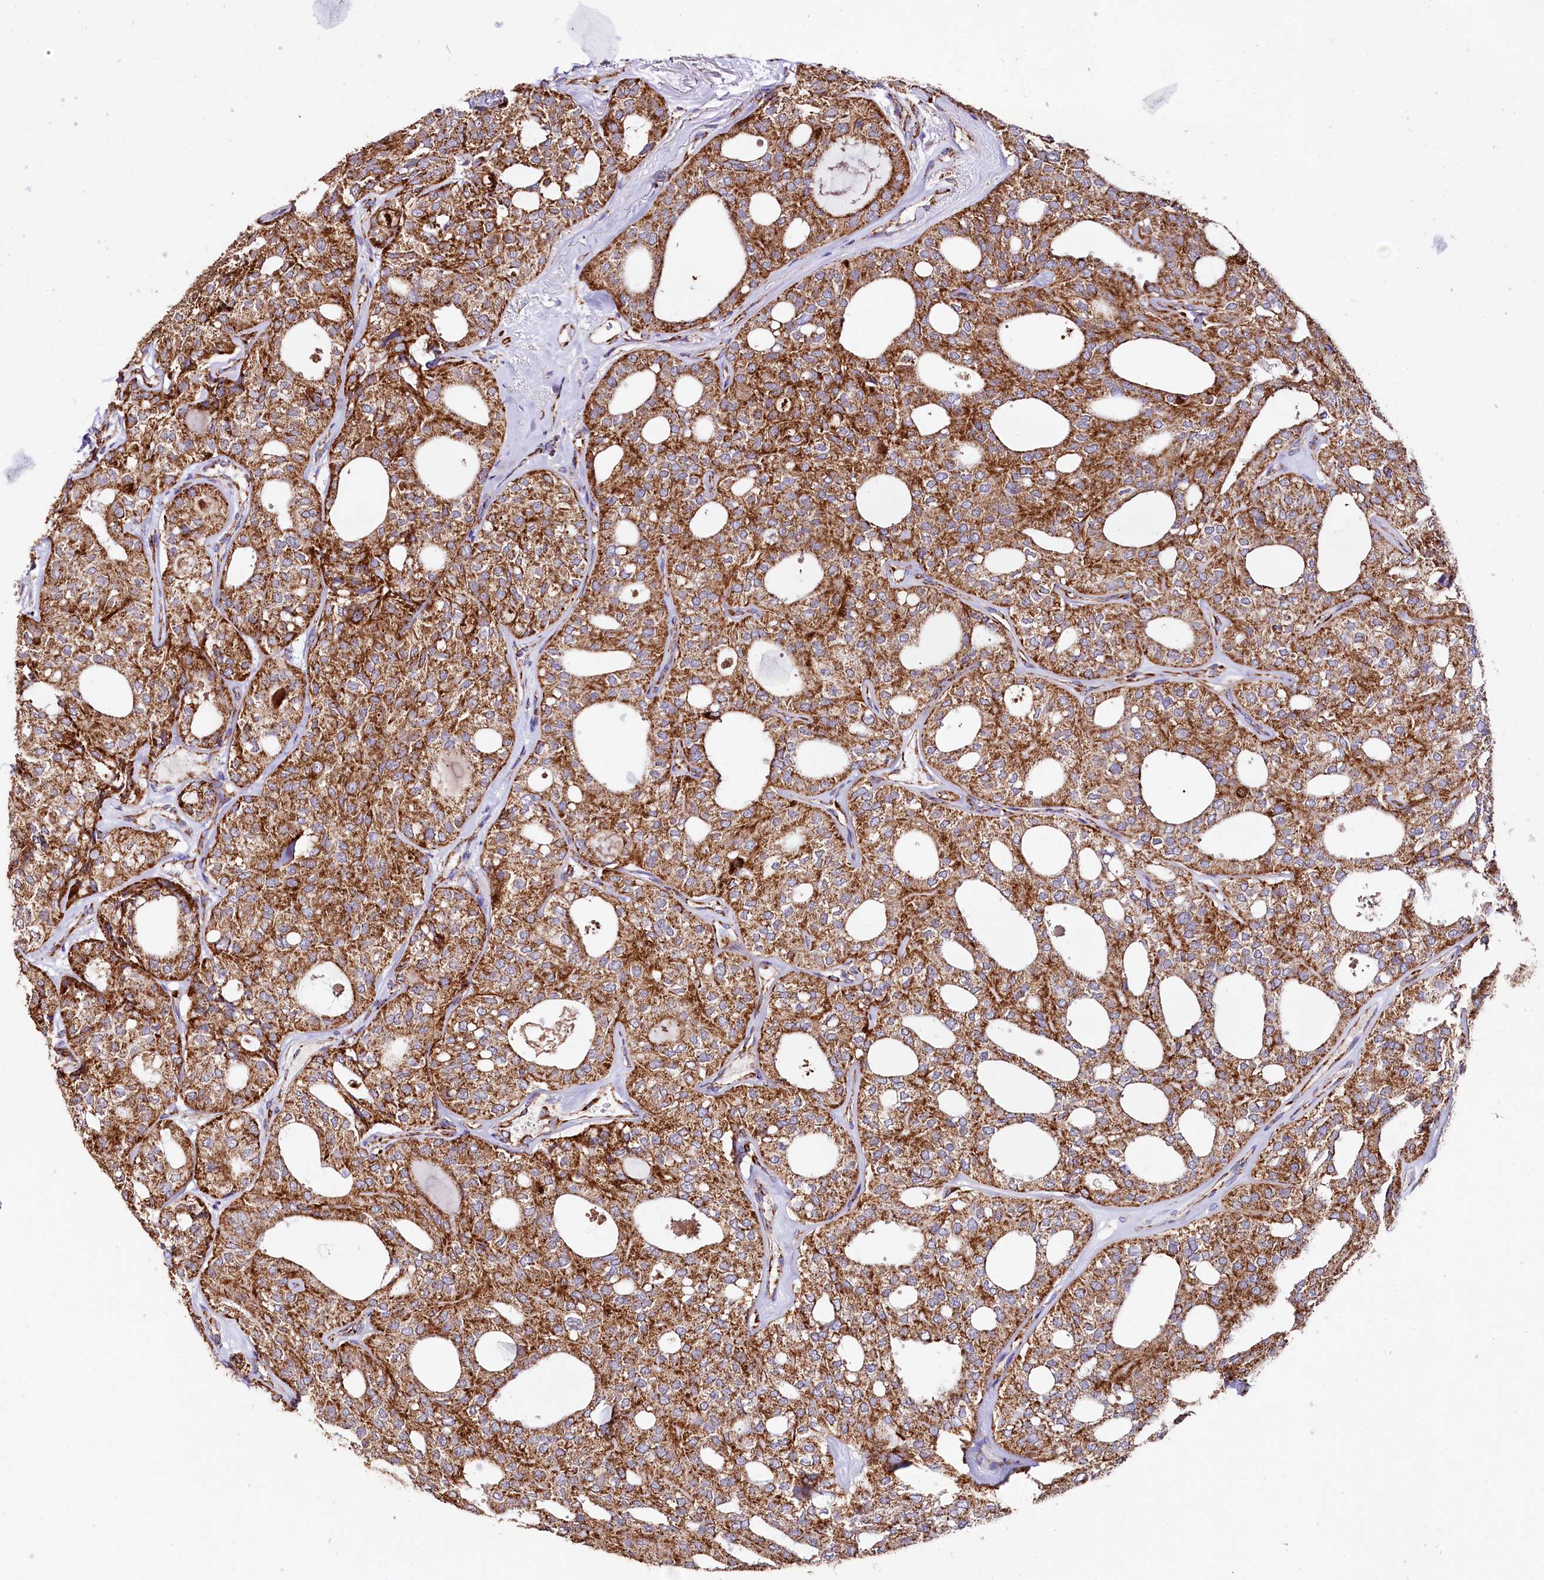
{"staining": {"intensity": "strong", "quantity": ">75%", "location": "cytoplasmic/membranous"}, "tissue": "thyroid cancer", "cell_type": "Tumor cells", "image_type": "cancer", "snomed": [{"axis": "morphology", "description": "Follicular adenoma carcinoma, NOS"}, {"axis": "topography", "description": "Thyroid gland"}], "caption": "Protein expression analysis of thyroid cancer (follicular adenoma carcinoma) demonstrates strong cytoplasmic/membranous expression in approximately >75% of tumor cells.", "gene": "APLP2", "patient": {"sex": "male", "age": 75}}